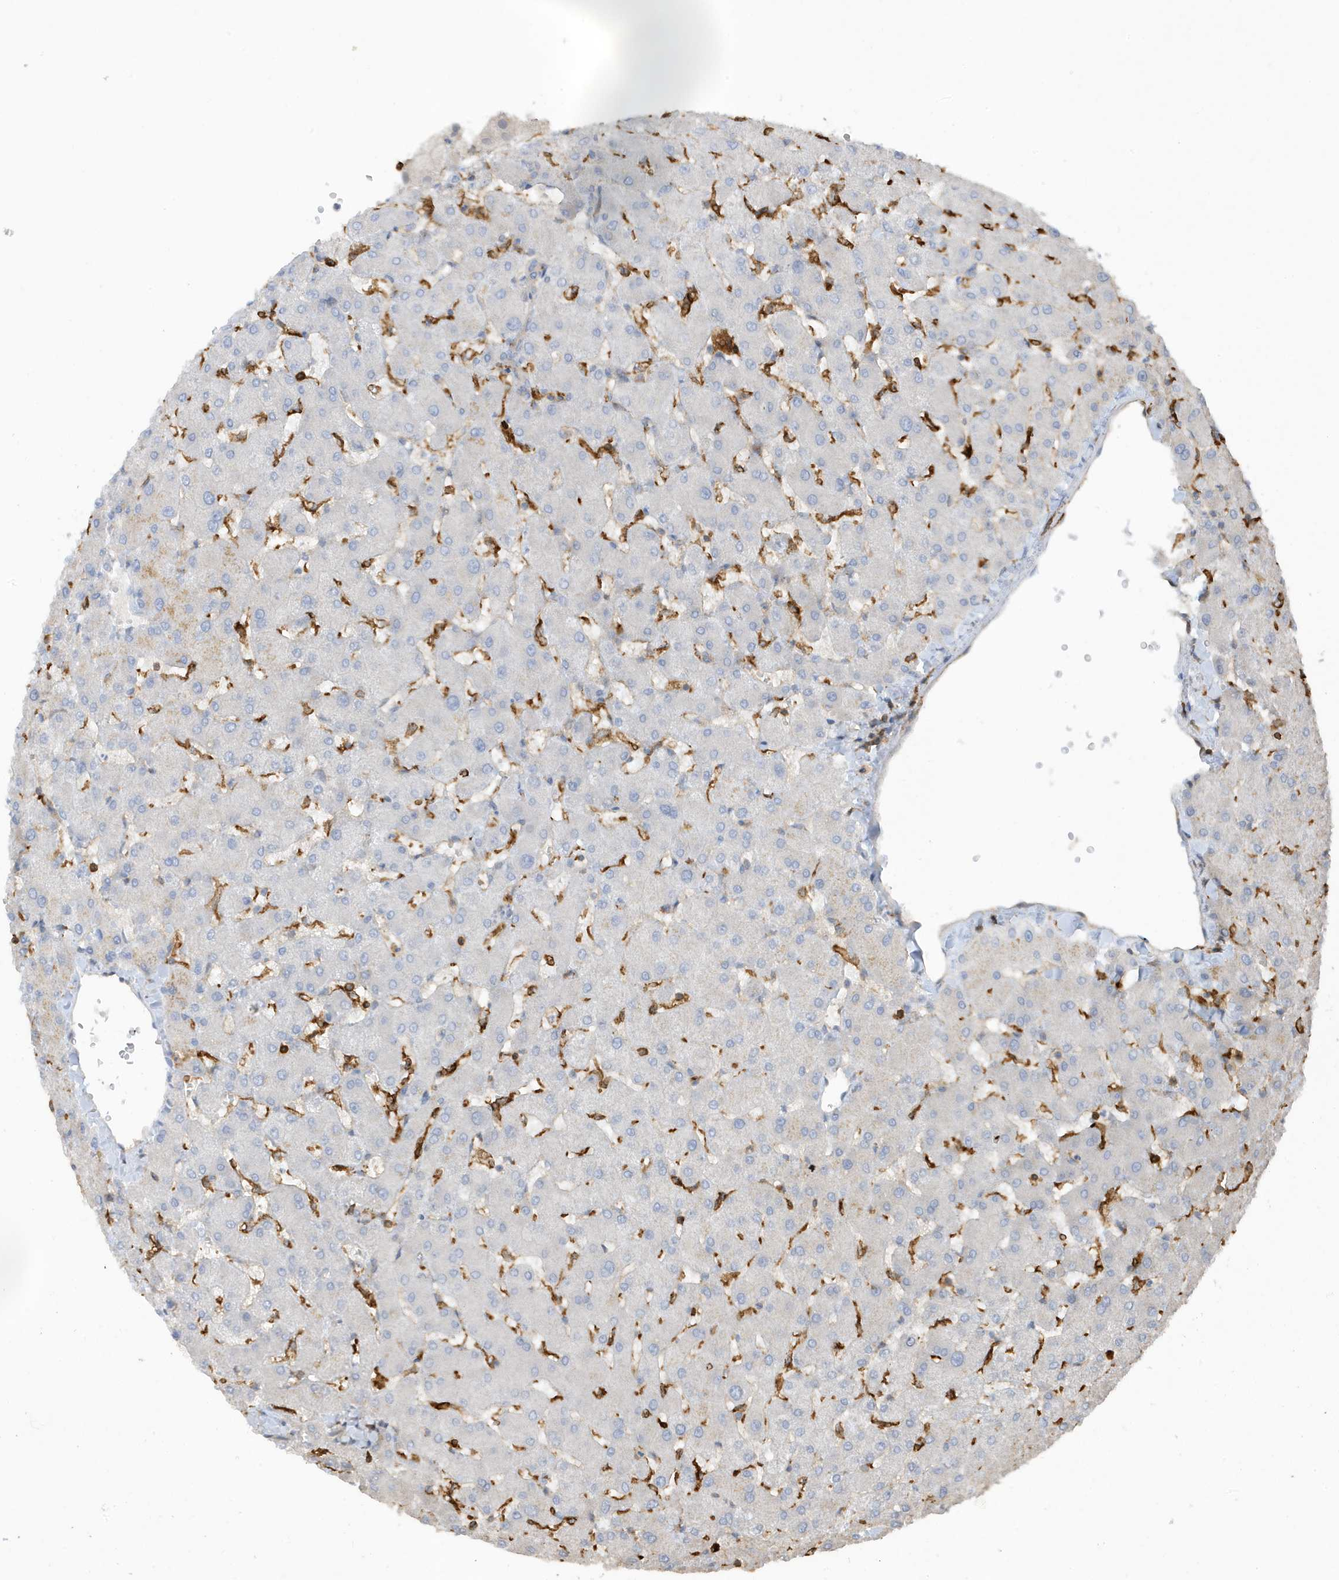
{"staining": {"intensity": "weak", "quantity": "25%-75%", "location": "cytoplasmic/membranous"}, "tissue": "liver", "cell_type": "Cholangiocytes", "image_type": "normal", "snomed": [{"axis": "morphology", "description": "Normal tissue, NOS"}, {"axis": "topography", "description": "Liver"}], "caption": "A micrograph of liver stained for a protein exhibits weak cytoplasmic/membranous brown staining in cholangiocytes.", "gene": "PHACTR2", "patient": {"sex": "female", "age": 63}}